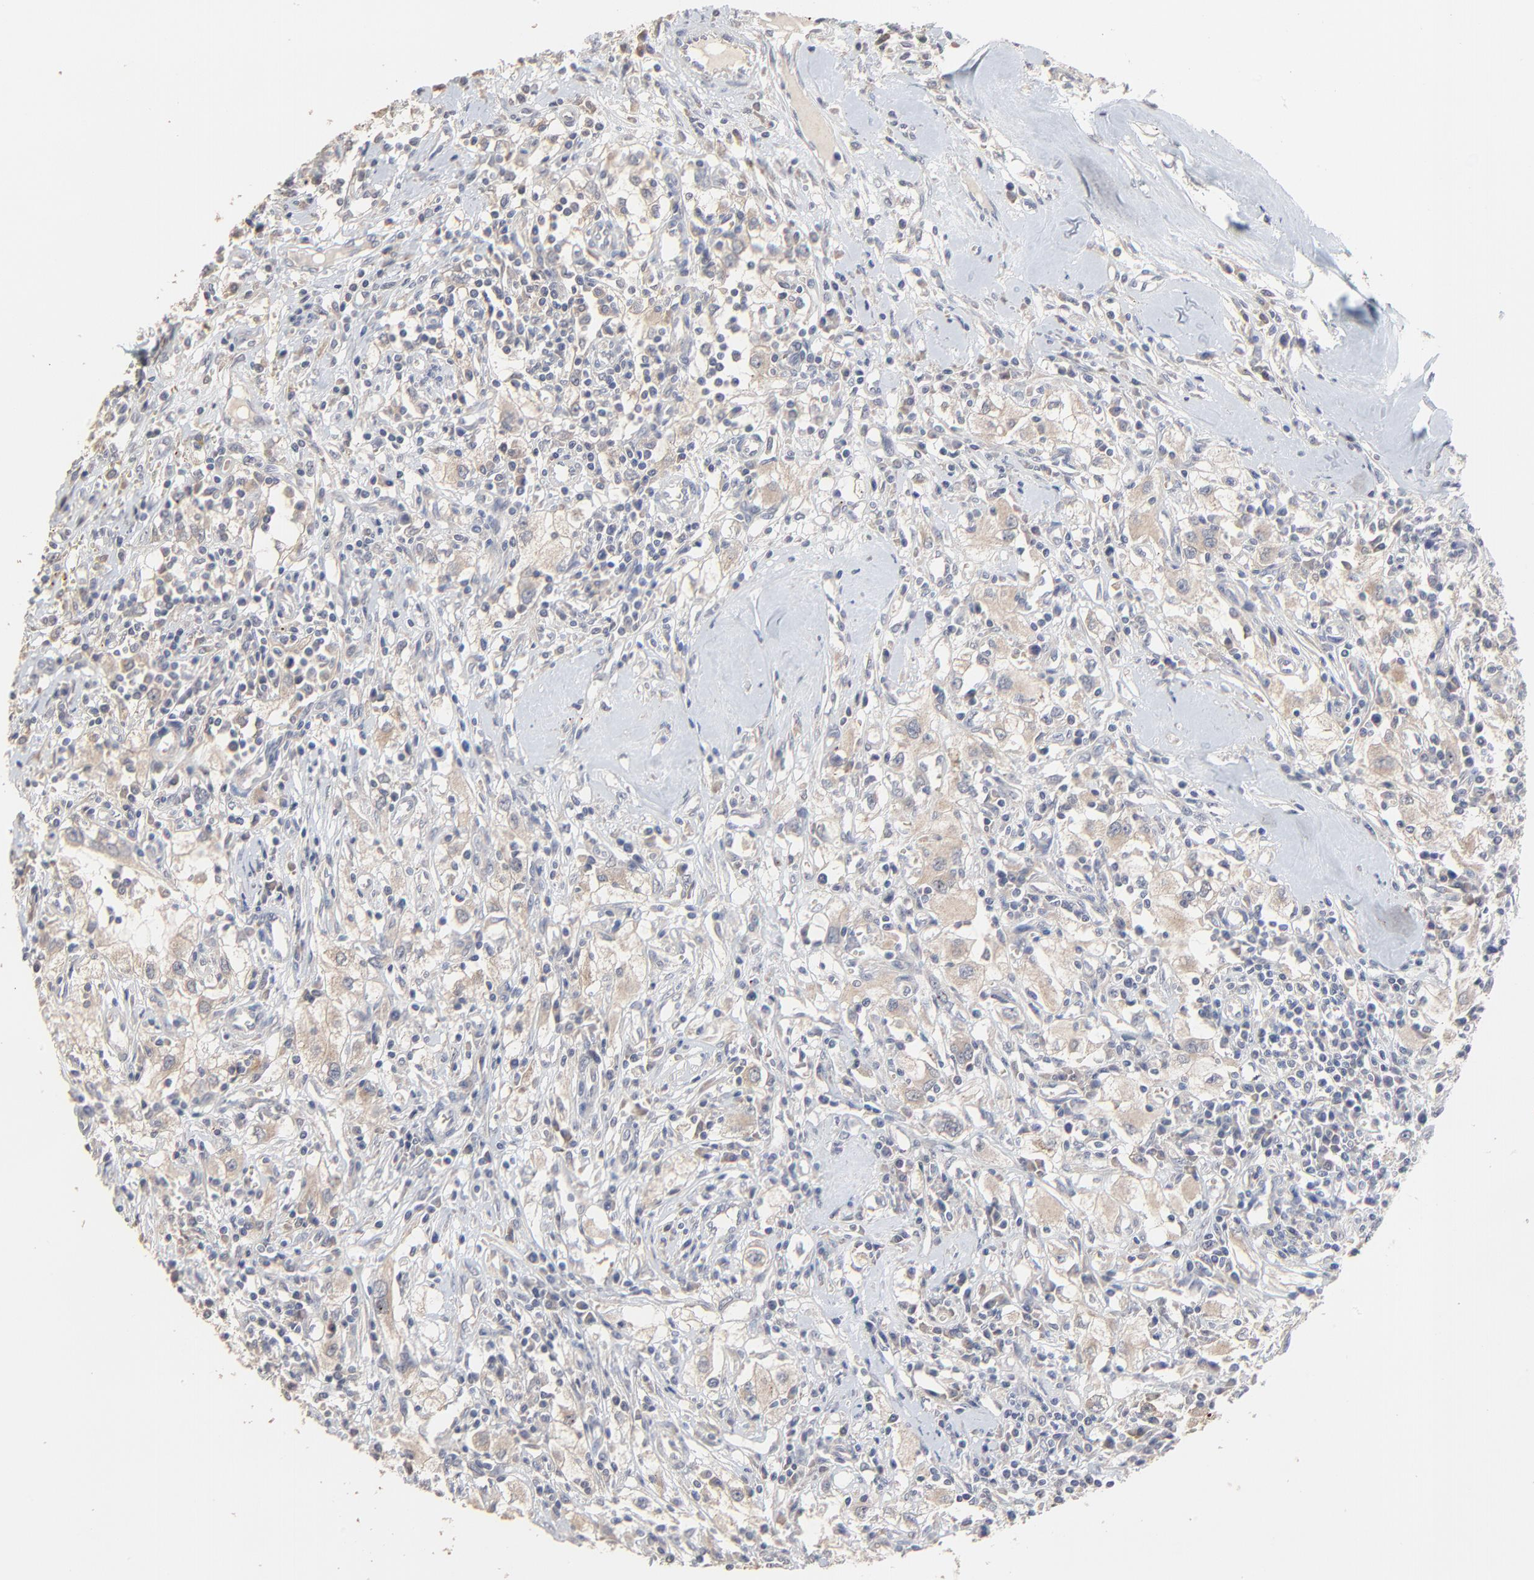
{"staining": {"intensity": "weak", "quantity": ">75%", "location": "cytoplasmic/membranous"}, "tissue": "renal cancer", "cell_type": "Tumor cells", "image_type": "cancer", "snomed": [{"axis": "morphology", "description": "Adenocarcinoma, NOS"}, {"axis": "topography", "description": "Kidney"}], "caption": "A photomicrograph showing weak cytoplasmic/membranous staining in about >75% of tumor cells in adenocarcinoma (renal), as visualized by brown immunohistochemical staining.", "gene": "FANCB", "patient": {"sex": "male", "age": 82}}